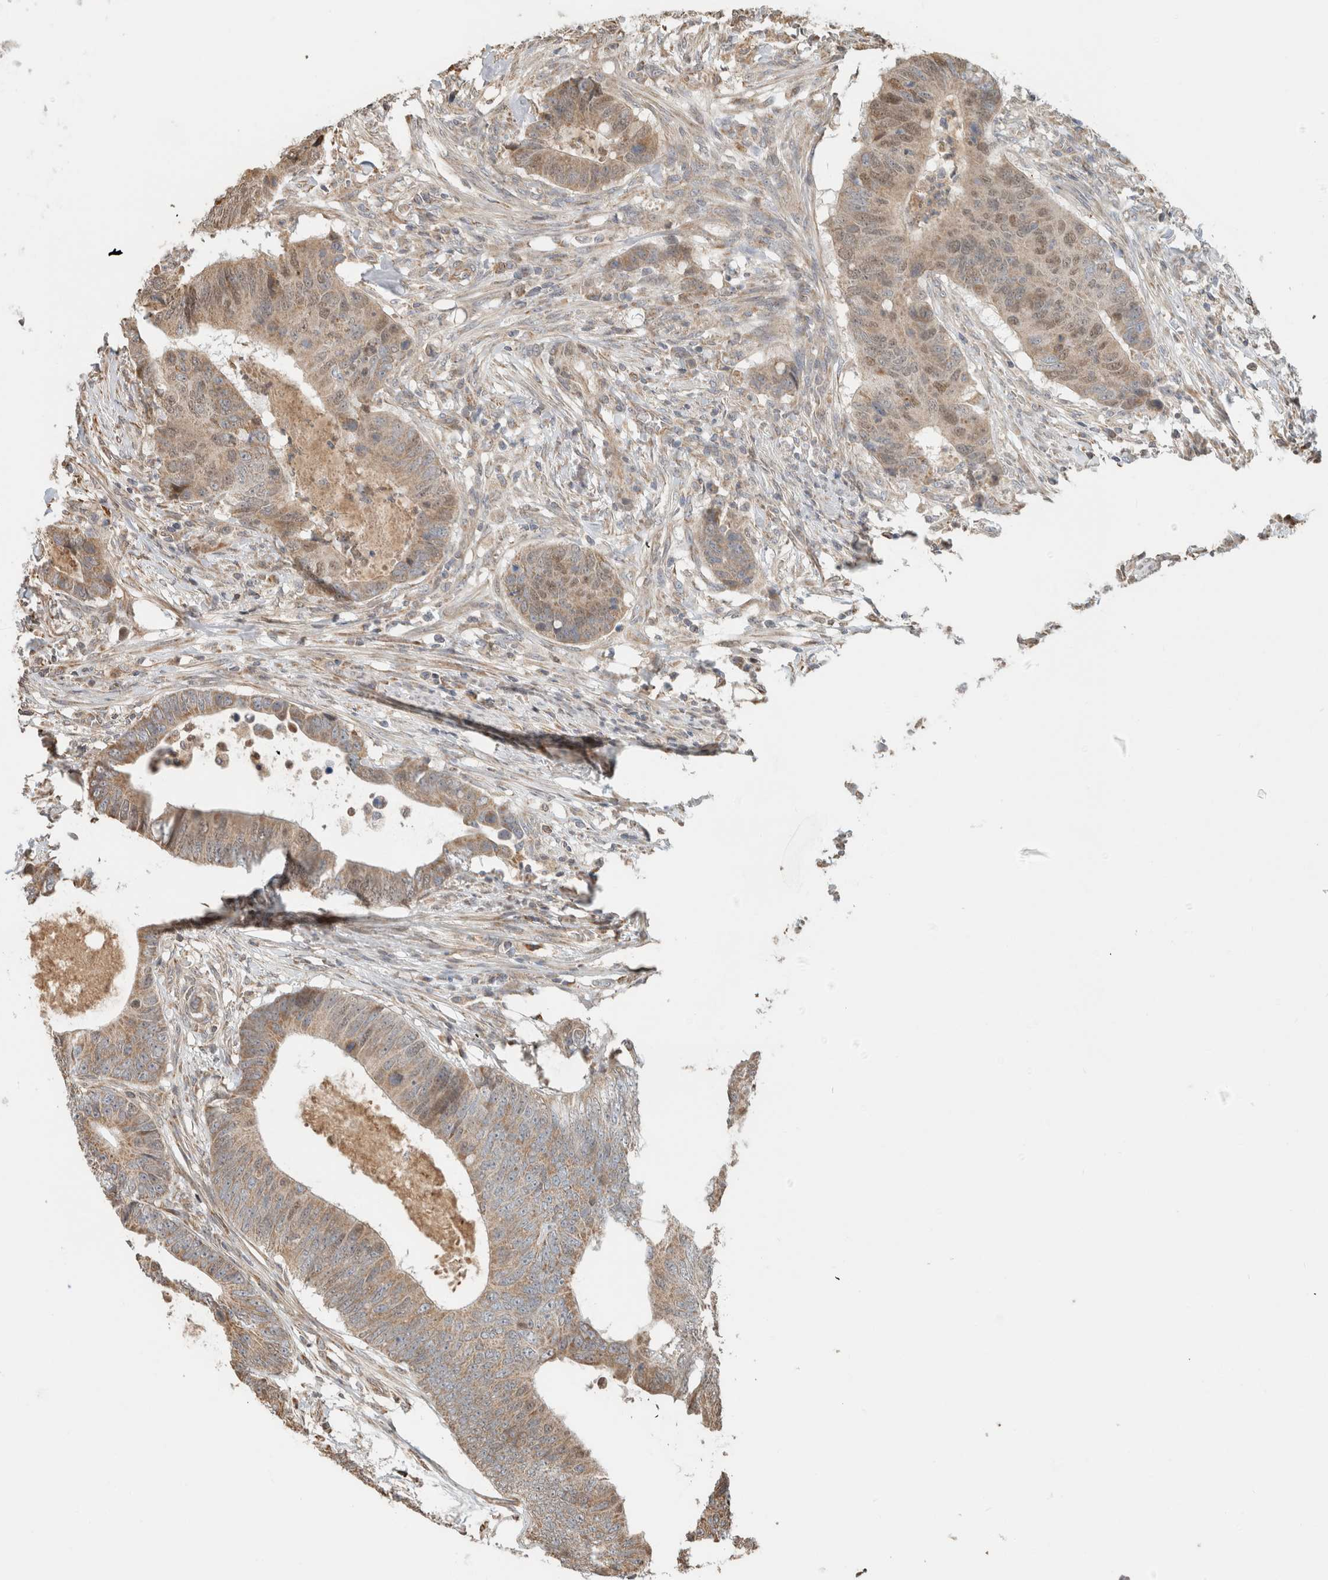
{"staining": {"intensity": "weak", "quantity": ">75%", "location": "cytoplasmic/membranous,nuclear"}, "tissue": "colorectal cancer", "cell_type": "Tumor cells", "image_type": "cancer", "snomed": [{"axis": "morphology", "description": "Adenocarcinoma, NOS"}, {"axis": "topography", "description": "Colon"}], "caption": "About >75% of tumor cells in human colorectal adenocarcinoma demonstrate weak cytoplasmic/membranous and nuclear protein positivity as visualized by brown immunohistochemical staining.", "gene": "GINS4", "patient": {"sex": "male", "age": 56}}